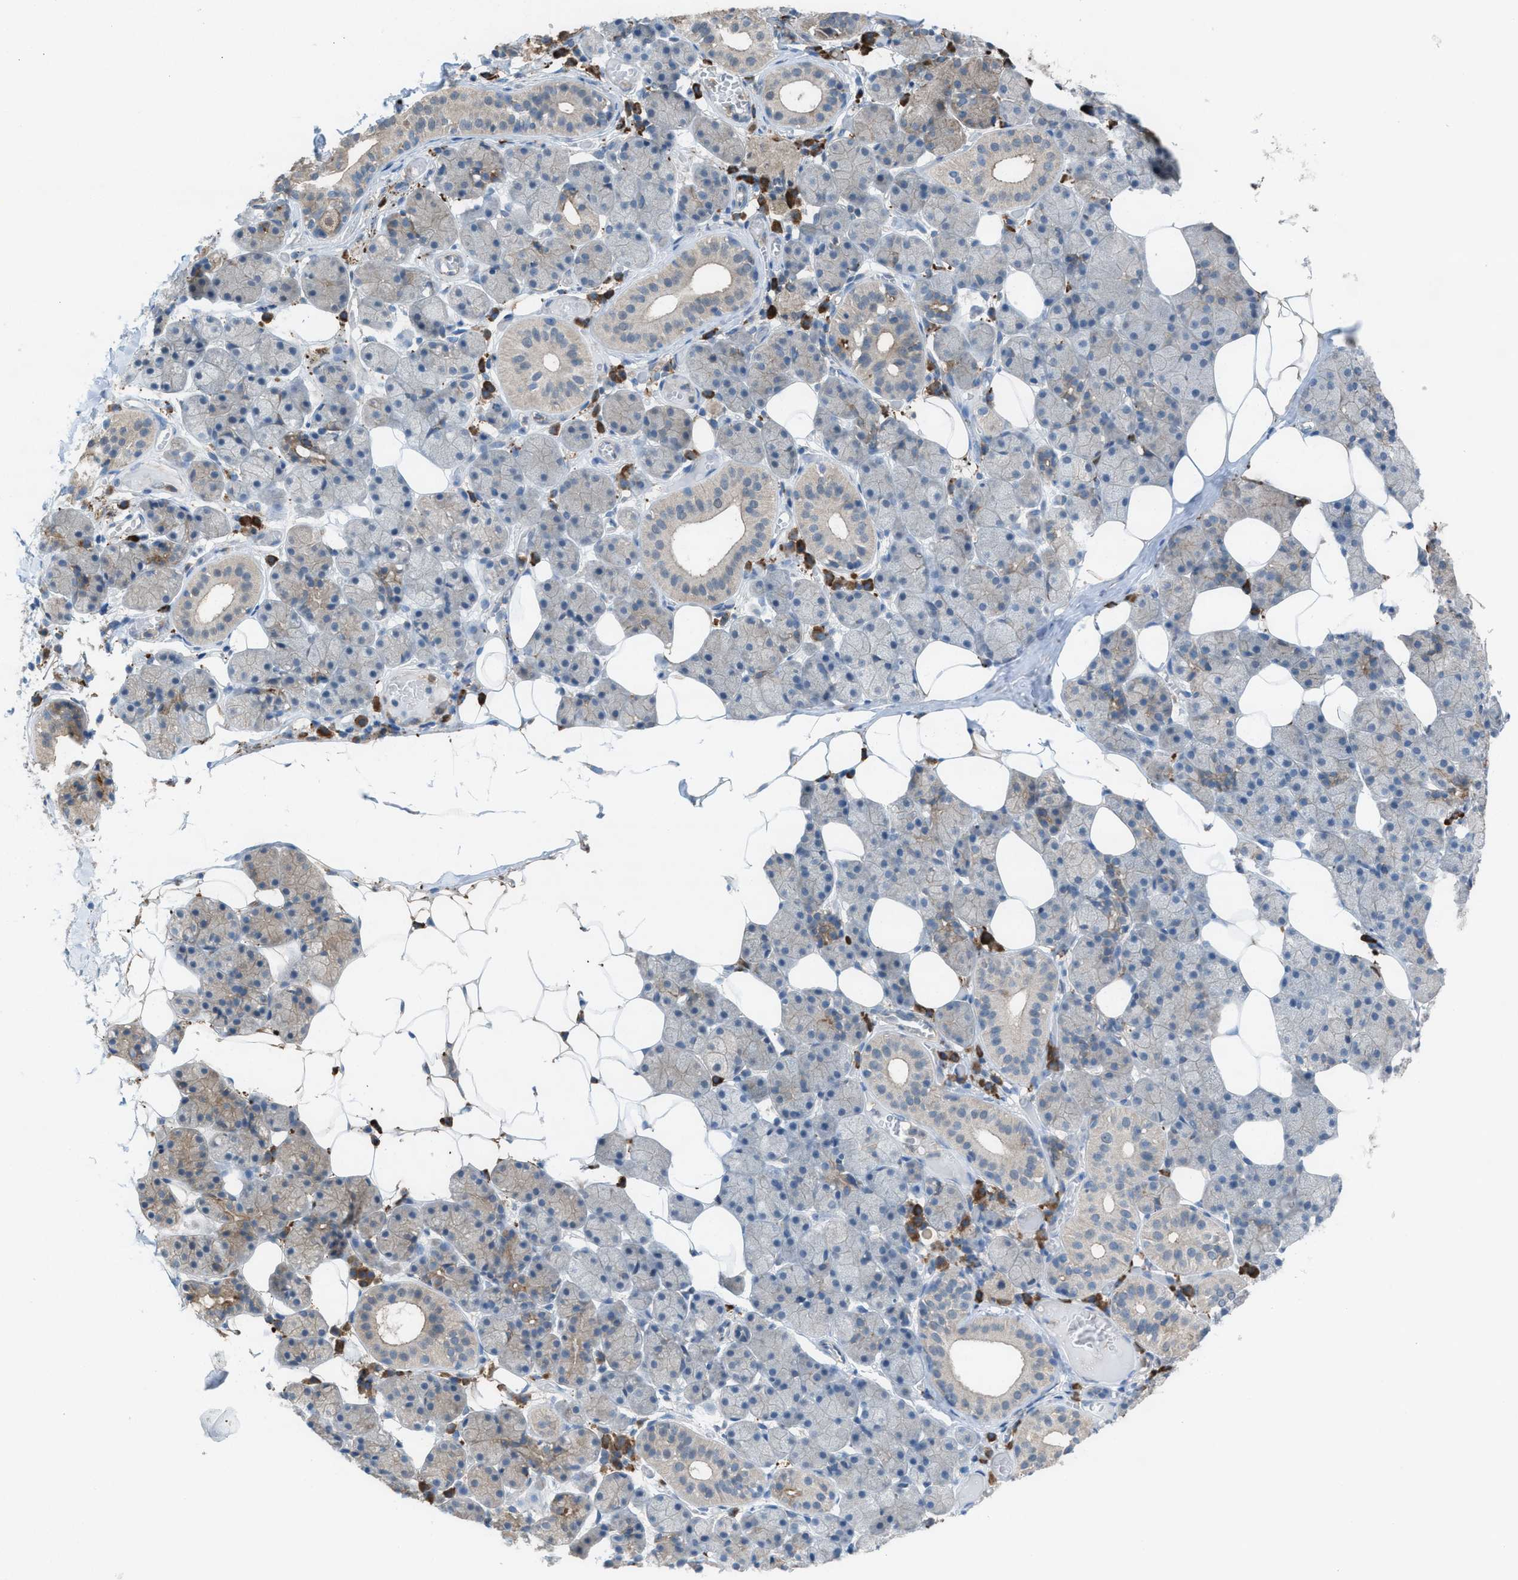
{"staining": {"intensity": "negative", "quantity": "none", "location": "none"}, "tissue": "salivary gland", "cell_type": "Glandular cells", "image_type": "normal", "snomed": [{"axis": "morphology", "description": "Normal tissue, NOS"}, {"axis": "topography", "description": "Salivary gland"}], "caption": "Salivary gland stained for a protein using immunohistochemistry (IHC) demonstrates no staining glandular cells.", "gene": "PLAA", "patient": {"sex": "female", "age": 33}}